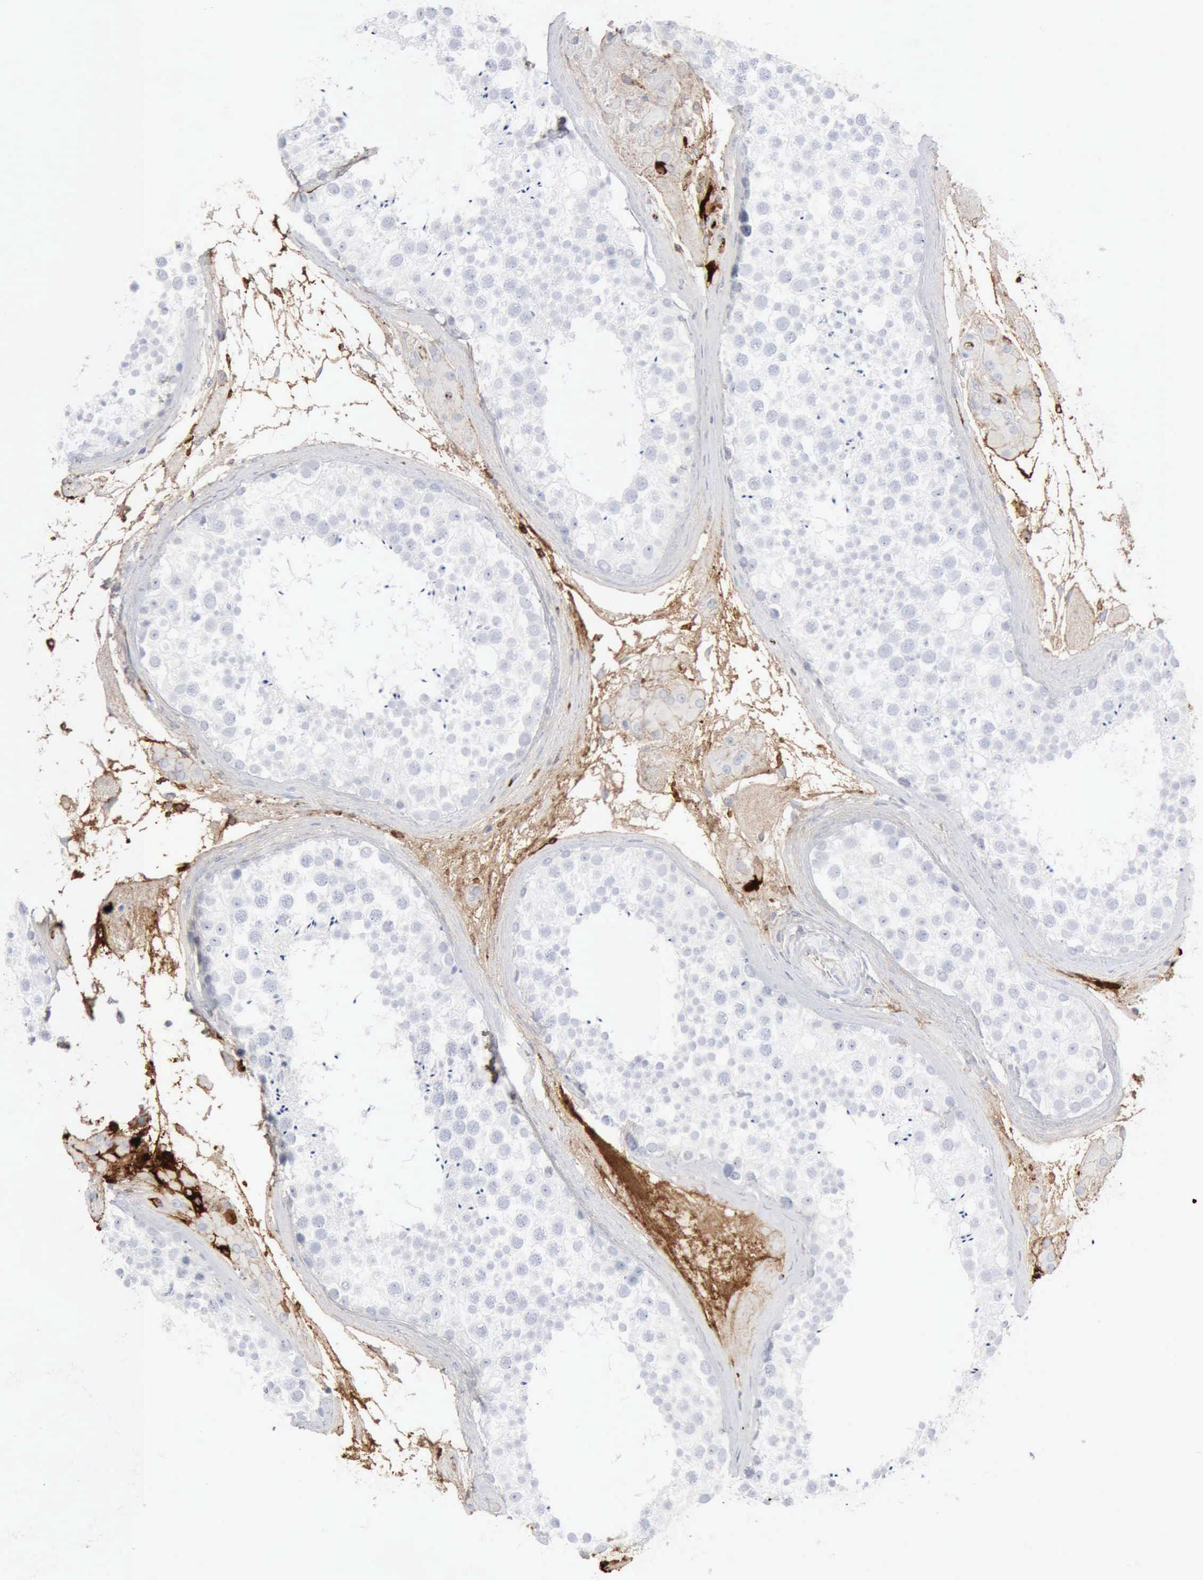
{"staining": {"intensity": "negative", "quantity": "none", "location": "none"}, "tissue": "testis", "cell_type": "Cells in seminiferous ducts", "image_type": "normal", "snomed": [{"axis": "morphology", "description": "Normal tissue, NOS"}, {"axis": "topography", "description": "Testis"}], "caption": "DAB (3,3'-diaminobenzidine) immunohistochemical staining of benign human testis shows no significant staining in cells in seminiferous ducts.", "gene": "C4BPA", "patient": {"sex": "male", "age": 46}}